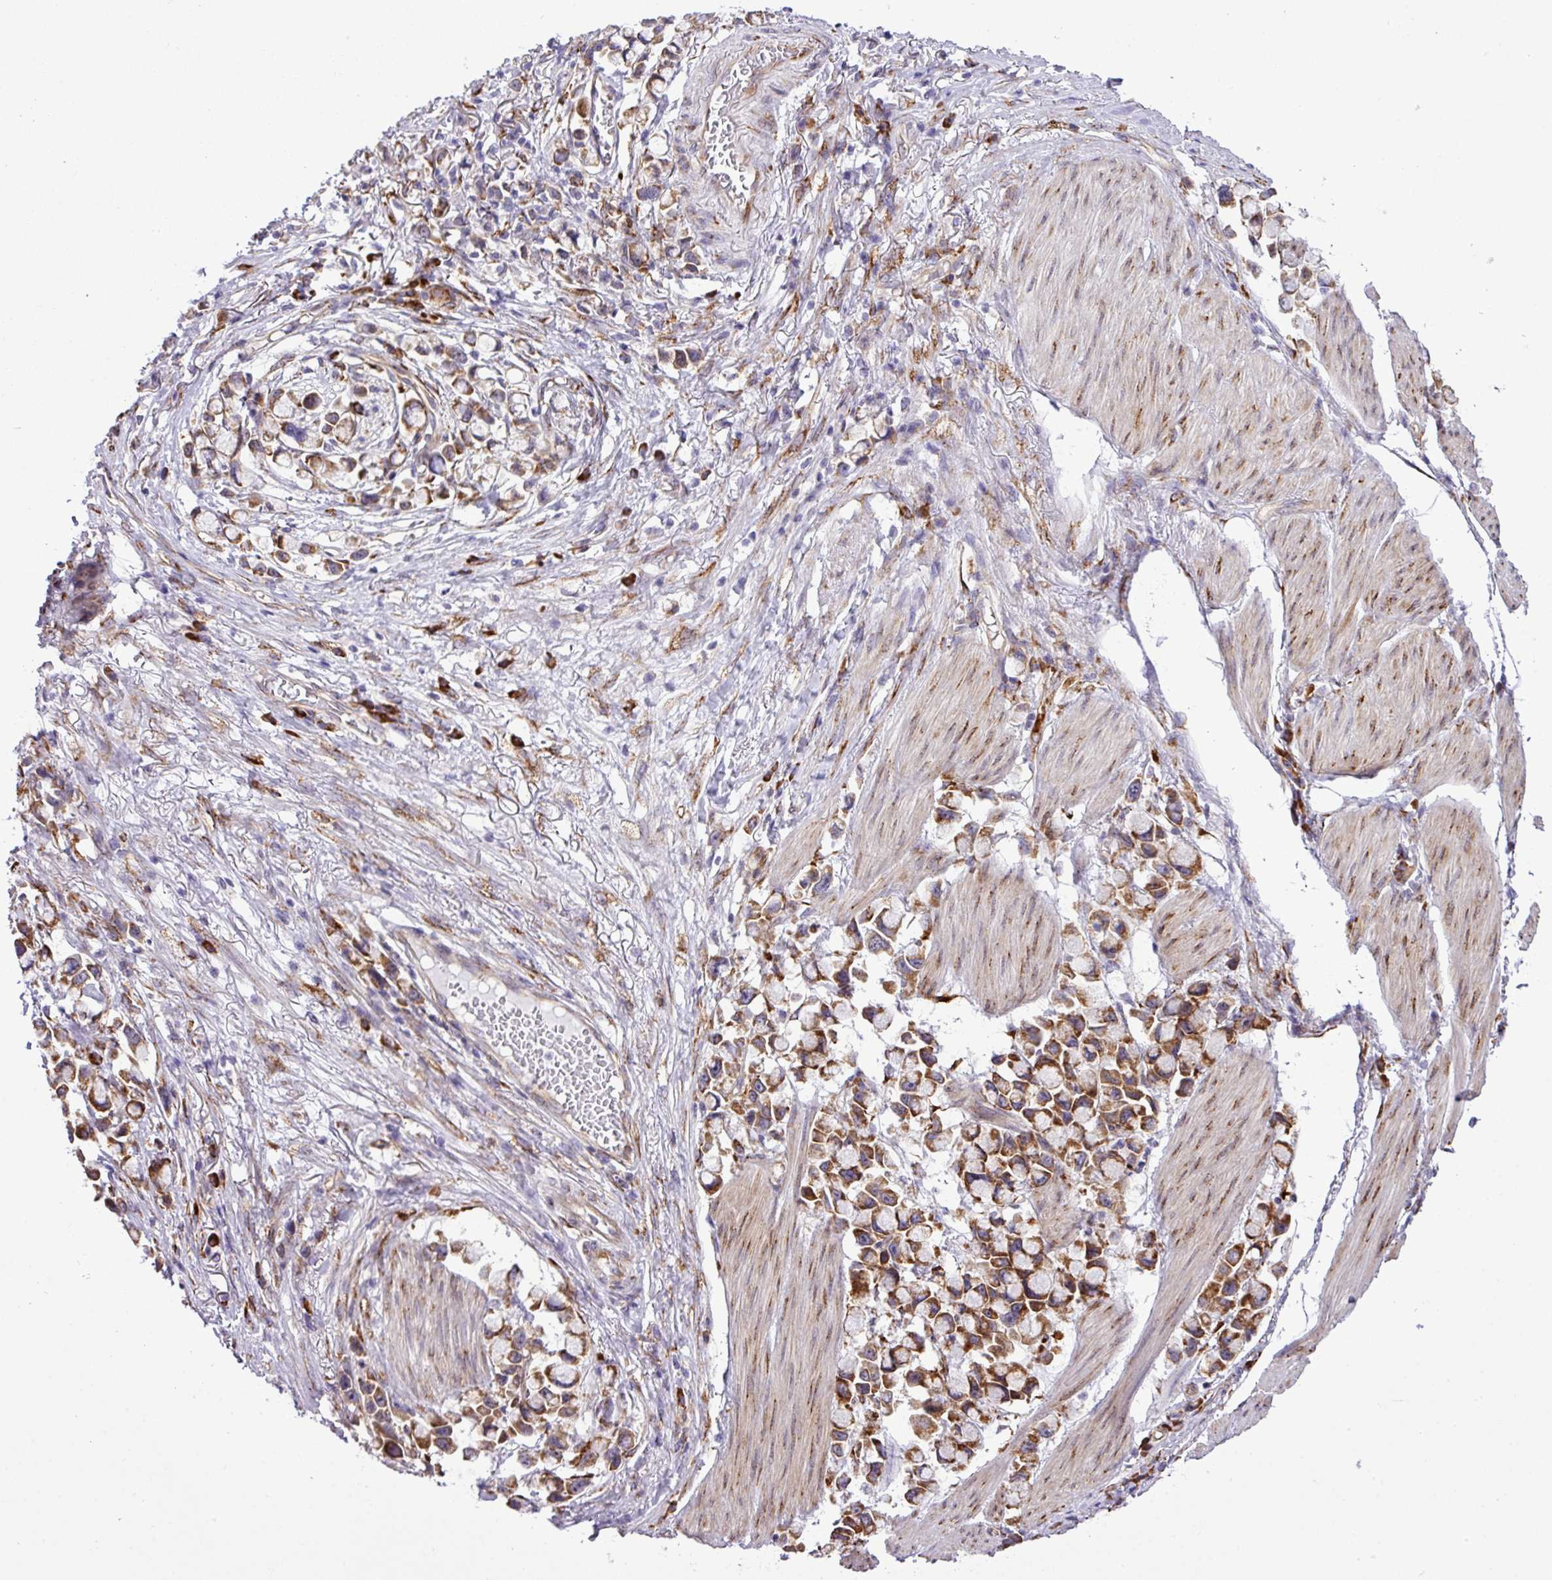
{"staining": {"intensity": "strong", "quantity": ">75%", "location": "cytoplasmic/membranous"}, "tissue": "stomach cancer", "cell_type": "Tumor cells", "image_type": "cancer", "snomed": [{"axis": "morphology", "description": "Adenocarcinoma, NOS"}, {"axis": "topography", "description": "Stomach"}], "caption": "Immunohistochemical staining of stomach cancer (adenocarcinoma) displays strong cytoplasmic/membranous protein positivity in approximately >75% of tumor cells. Nuclei are stained in blue.", "gene": "CFAP97", "patient": {"sex": "female", "age": 81}}